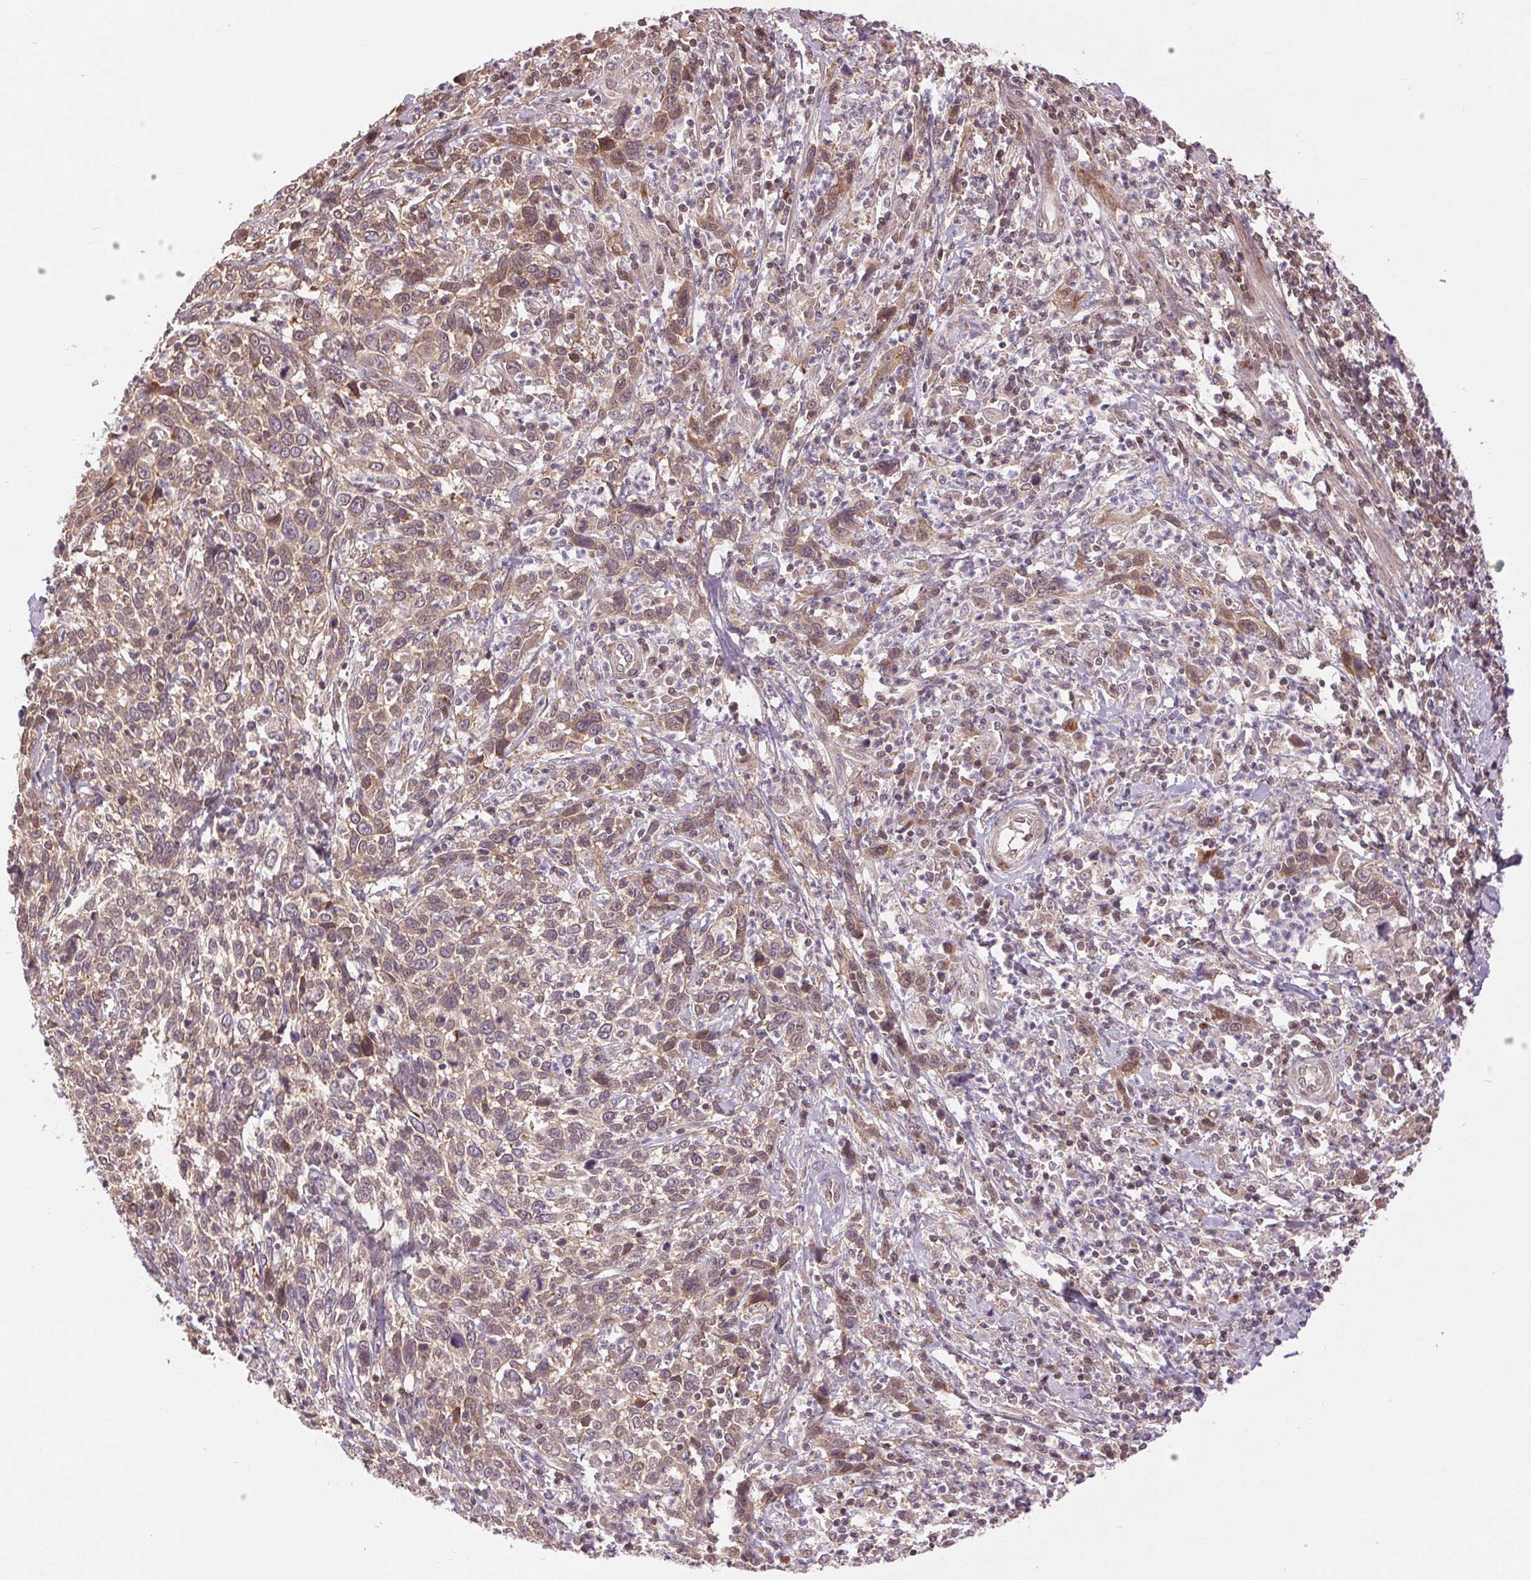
{"staining": {"intensity": "weak", "quantity": ">75%", "location": "cytoplasmic/membranous"}, "tissue": "cervical cancer", "cell_type": "Tumor cells", "image_type": "cancer", "snomed": [{"axis": "morphology", "description": "Squamous cell carcinoma, NOS"}, {"axis": "topography", "description": "Cervix"}], "caption": "The image shows immunohistochemical staining of squamous cell carcinoma (cervical). There is weak cytoplasmic/membranous staining is appreciated in about >75% of tumor cells.", "gene": "BTF3L4", "patient": {"sex": "female", "age": 46}}